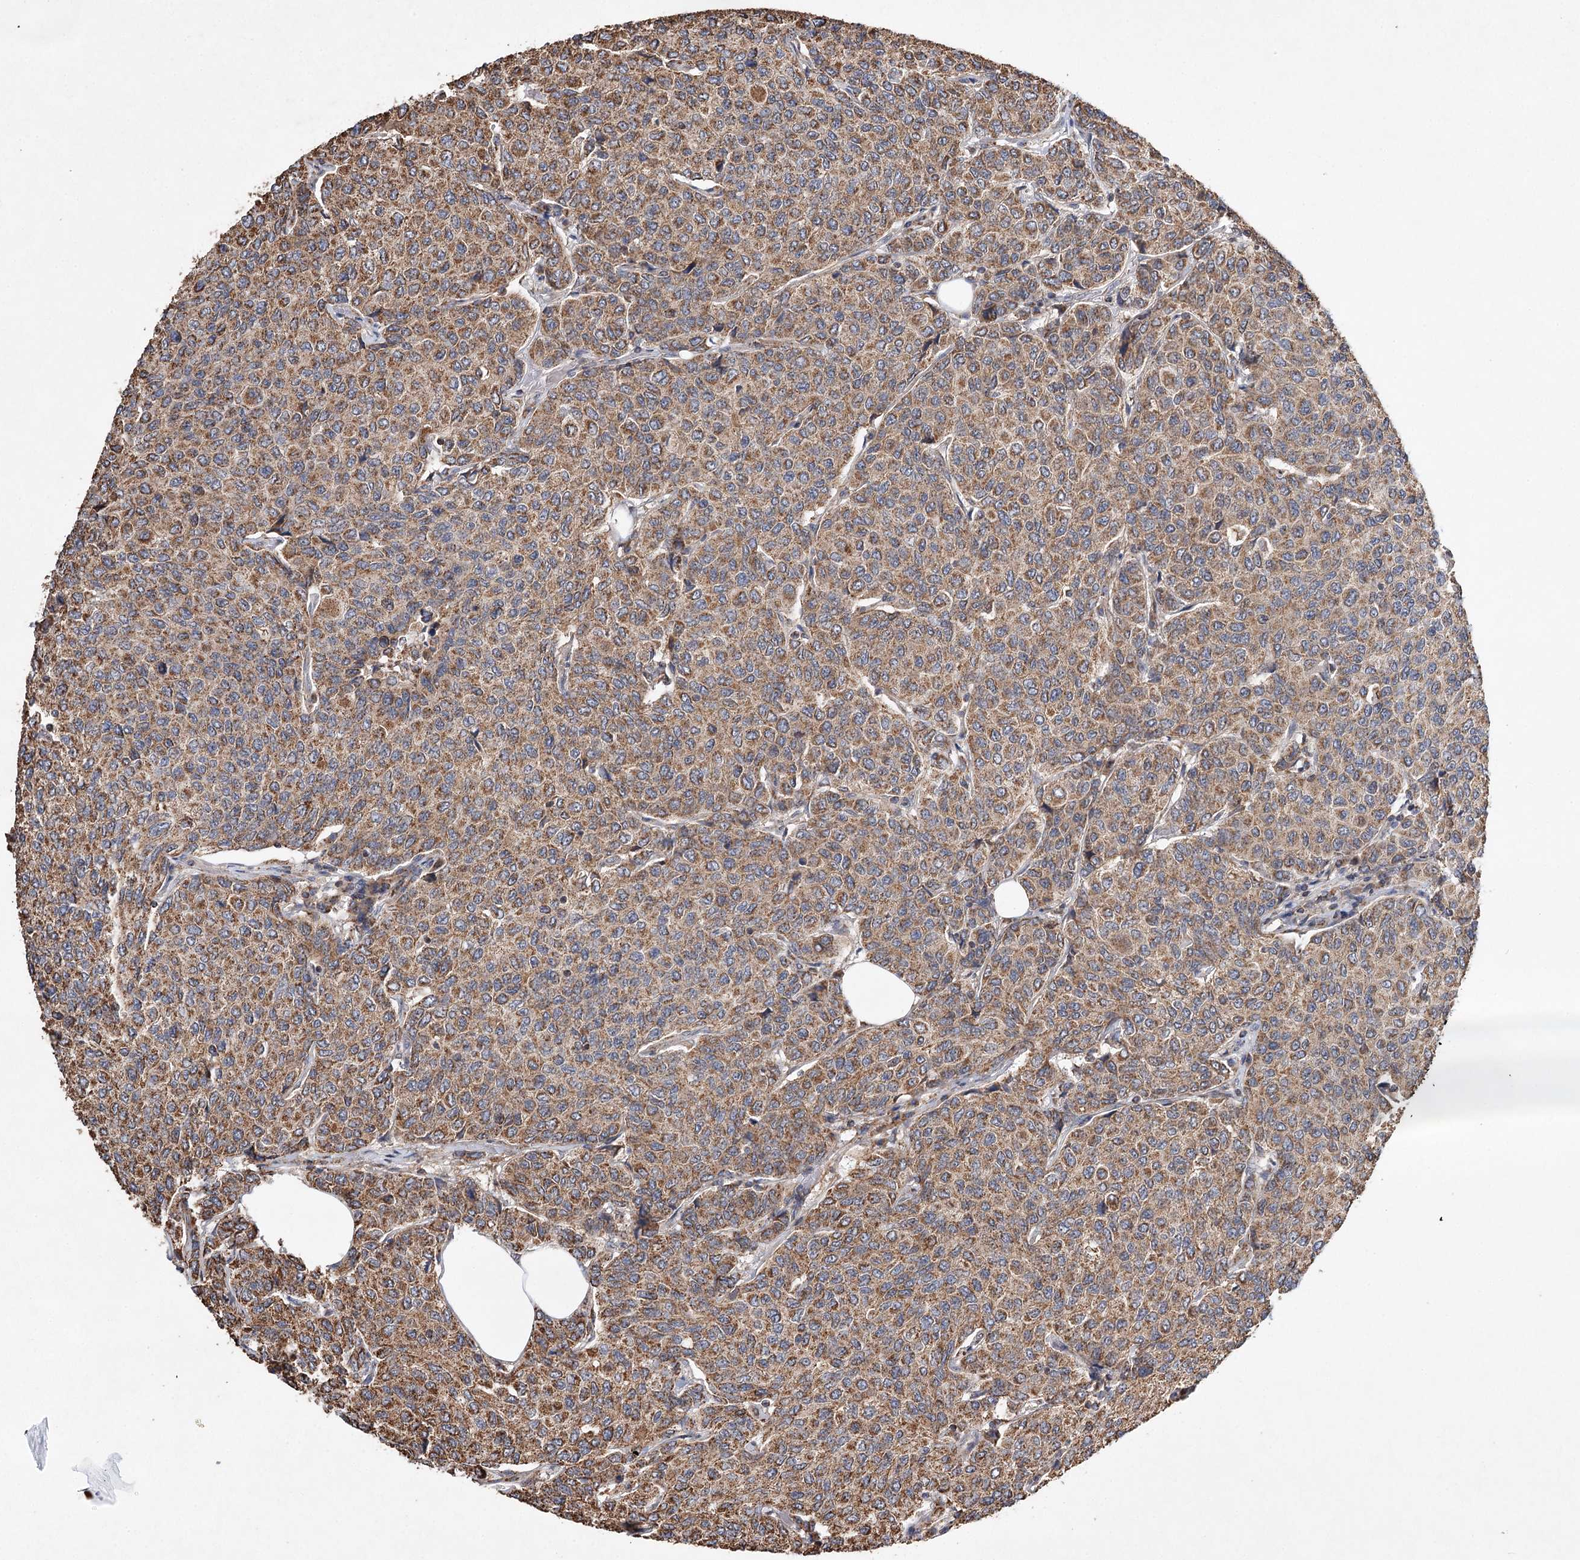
{"staining": {"intensity": "moderate", "quantity": ">75%", "location": "cytoplasmic/membranous"}, "tissue": "breast cancer", "cell_type": "Tumor cells", "image_type": "cancer", "snomed": [{"axis": "morphology", "description": "Duct carcinoma"}, {"axis": "topography", "description": "Breast"}], "caption": "Moderate cytoplasmic/membranous staining for a protein is seen in about >75% of tumor cells of intraductal carcinoma (breast) using immunohistochemistry.", "gene": "PIK3CB", "patient": {"sex": "female", "age": 55}}